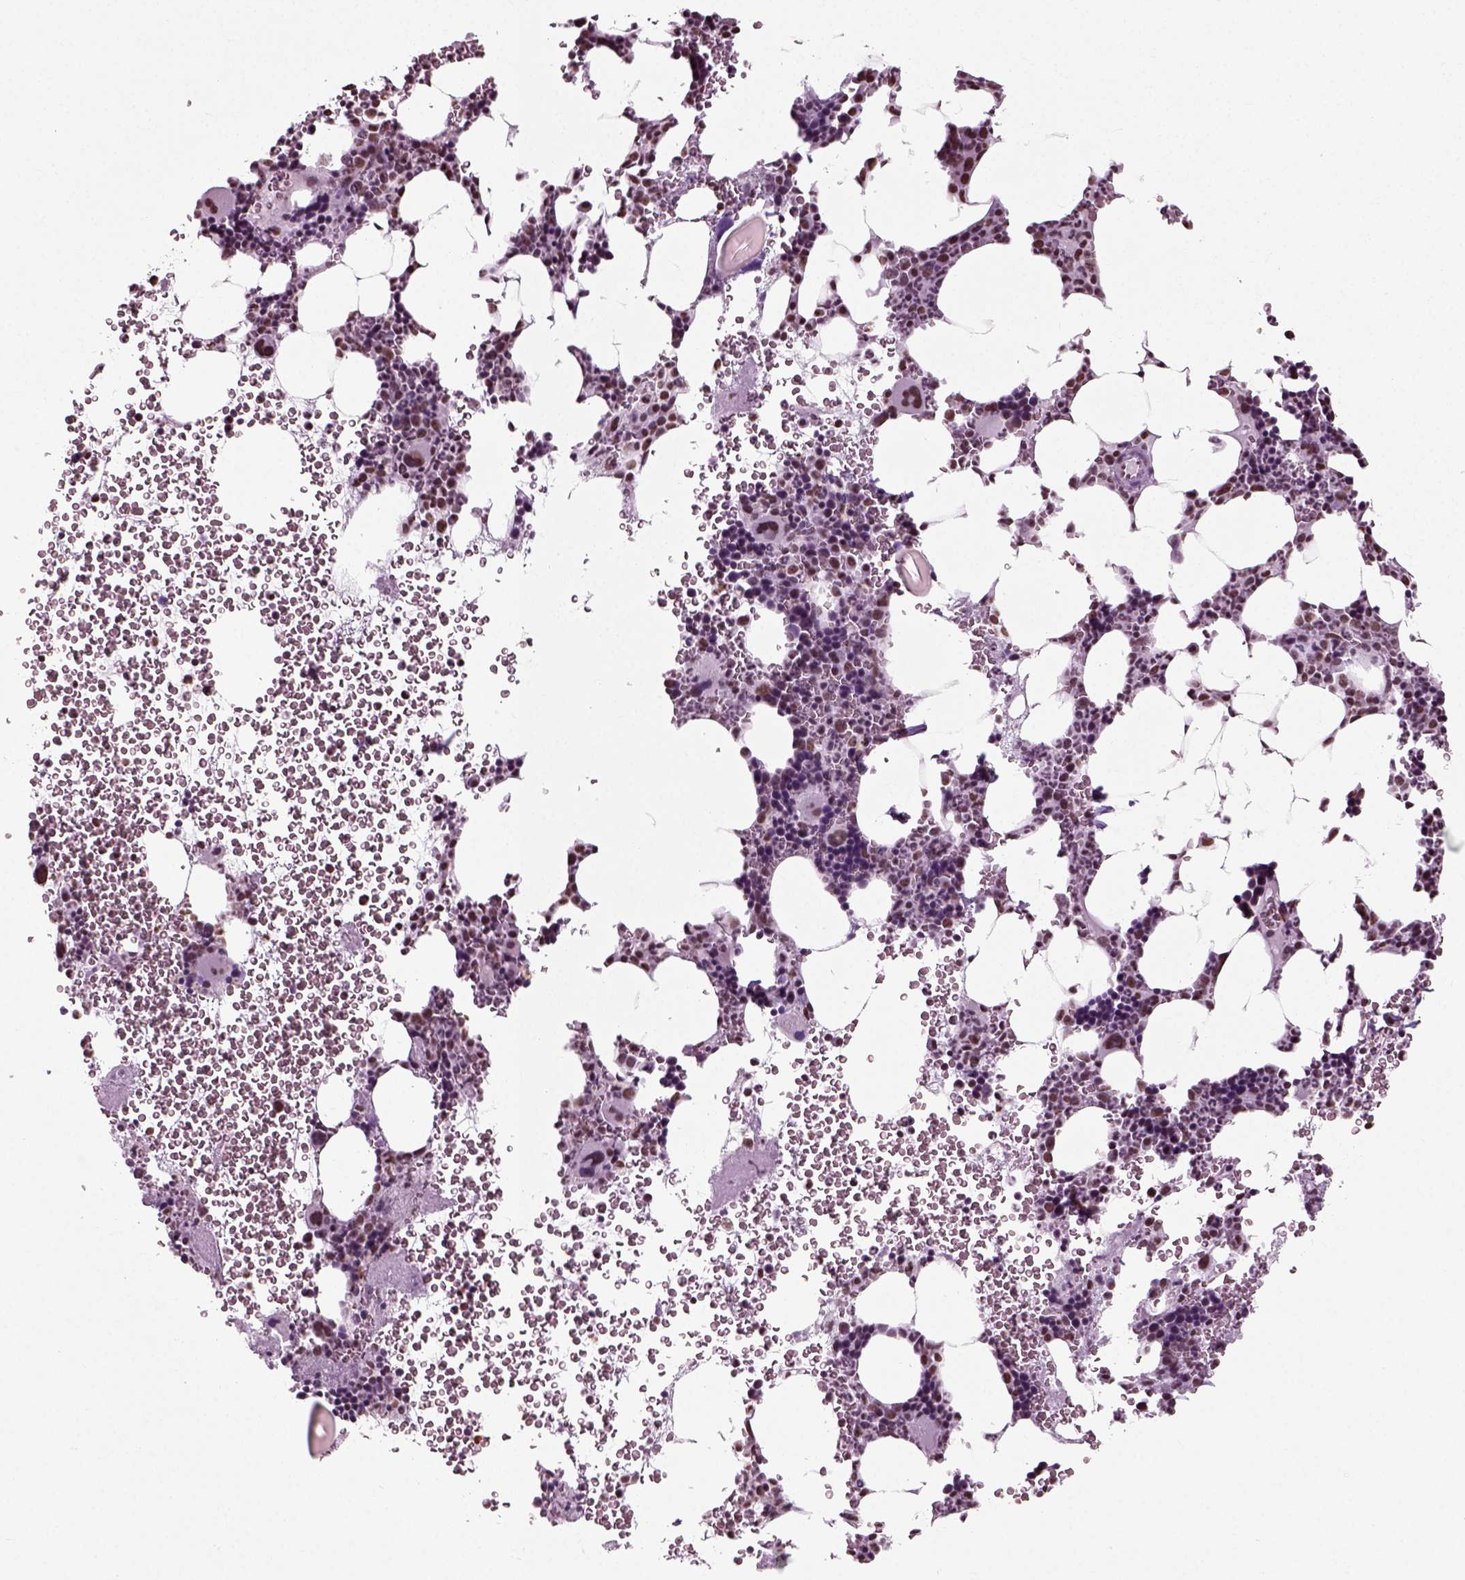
{"staining": {"intensity": "moderate", "quantity": "<25%", "location": "nuclear"}, "tissue": "bone marrow", "cell_type": "Hematopoietic cells", "image_type": "normal", "snomed": [{"axis": "morphology", "description": "Normal tissue, NOS"}, {"axis": "topography", "description": "Bone marrow"}], "caption": "Protein expression analysis of unremarkable human bone marrow reveals moderate nuclear staining in about <25% of hematopoietic cells.", "gene": "POLR1H", "patient": {"sex": "male", "age": 44}}